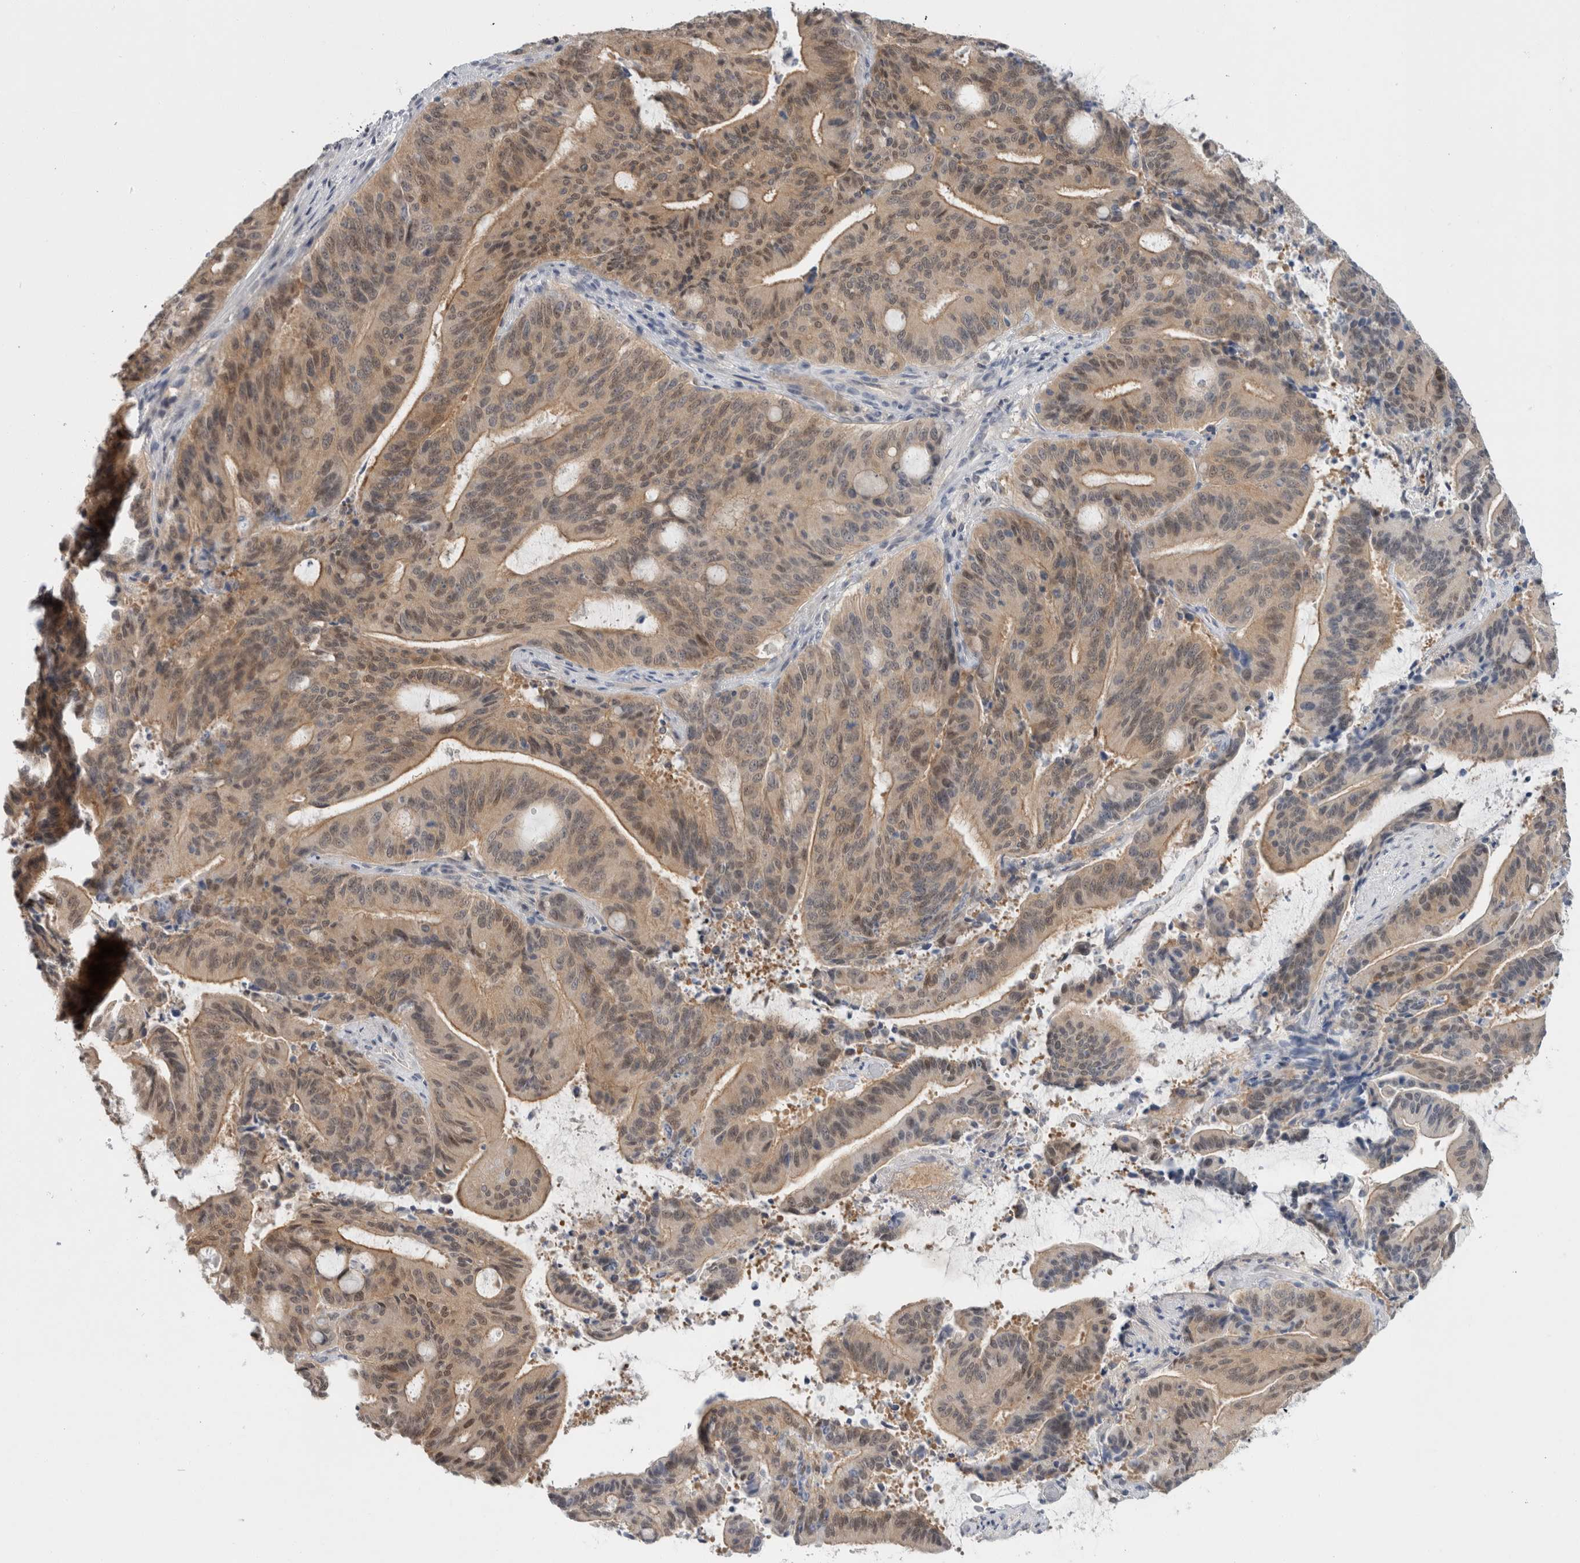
{"staining": {"intensity": "weak", "quantity": ">75%", "location": "cytoplasmic/membranous"}, "tissue": "liver cancer", "cell_type": "Tumor cells", "image_type": "cancer", "snomed": [{"axis": "morphology", "description": "Normal tissue, NOS"}, {"axis": "morphology", "description": "Cholangiocarcinoma"}, {"axis": "topography", "description": "Liver"}, {"axis": "topography", "description": "Peripheral nerve tissue"}], "caption": "Immunohistochemical staining of human liver cholangiocarcinoma demonstrates weak cytoplasmic/membranous protein expression in approximately >75% of tumor cells.", "gene": "CASP6", "patient": {"sex": "female", "age": 73}}